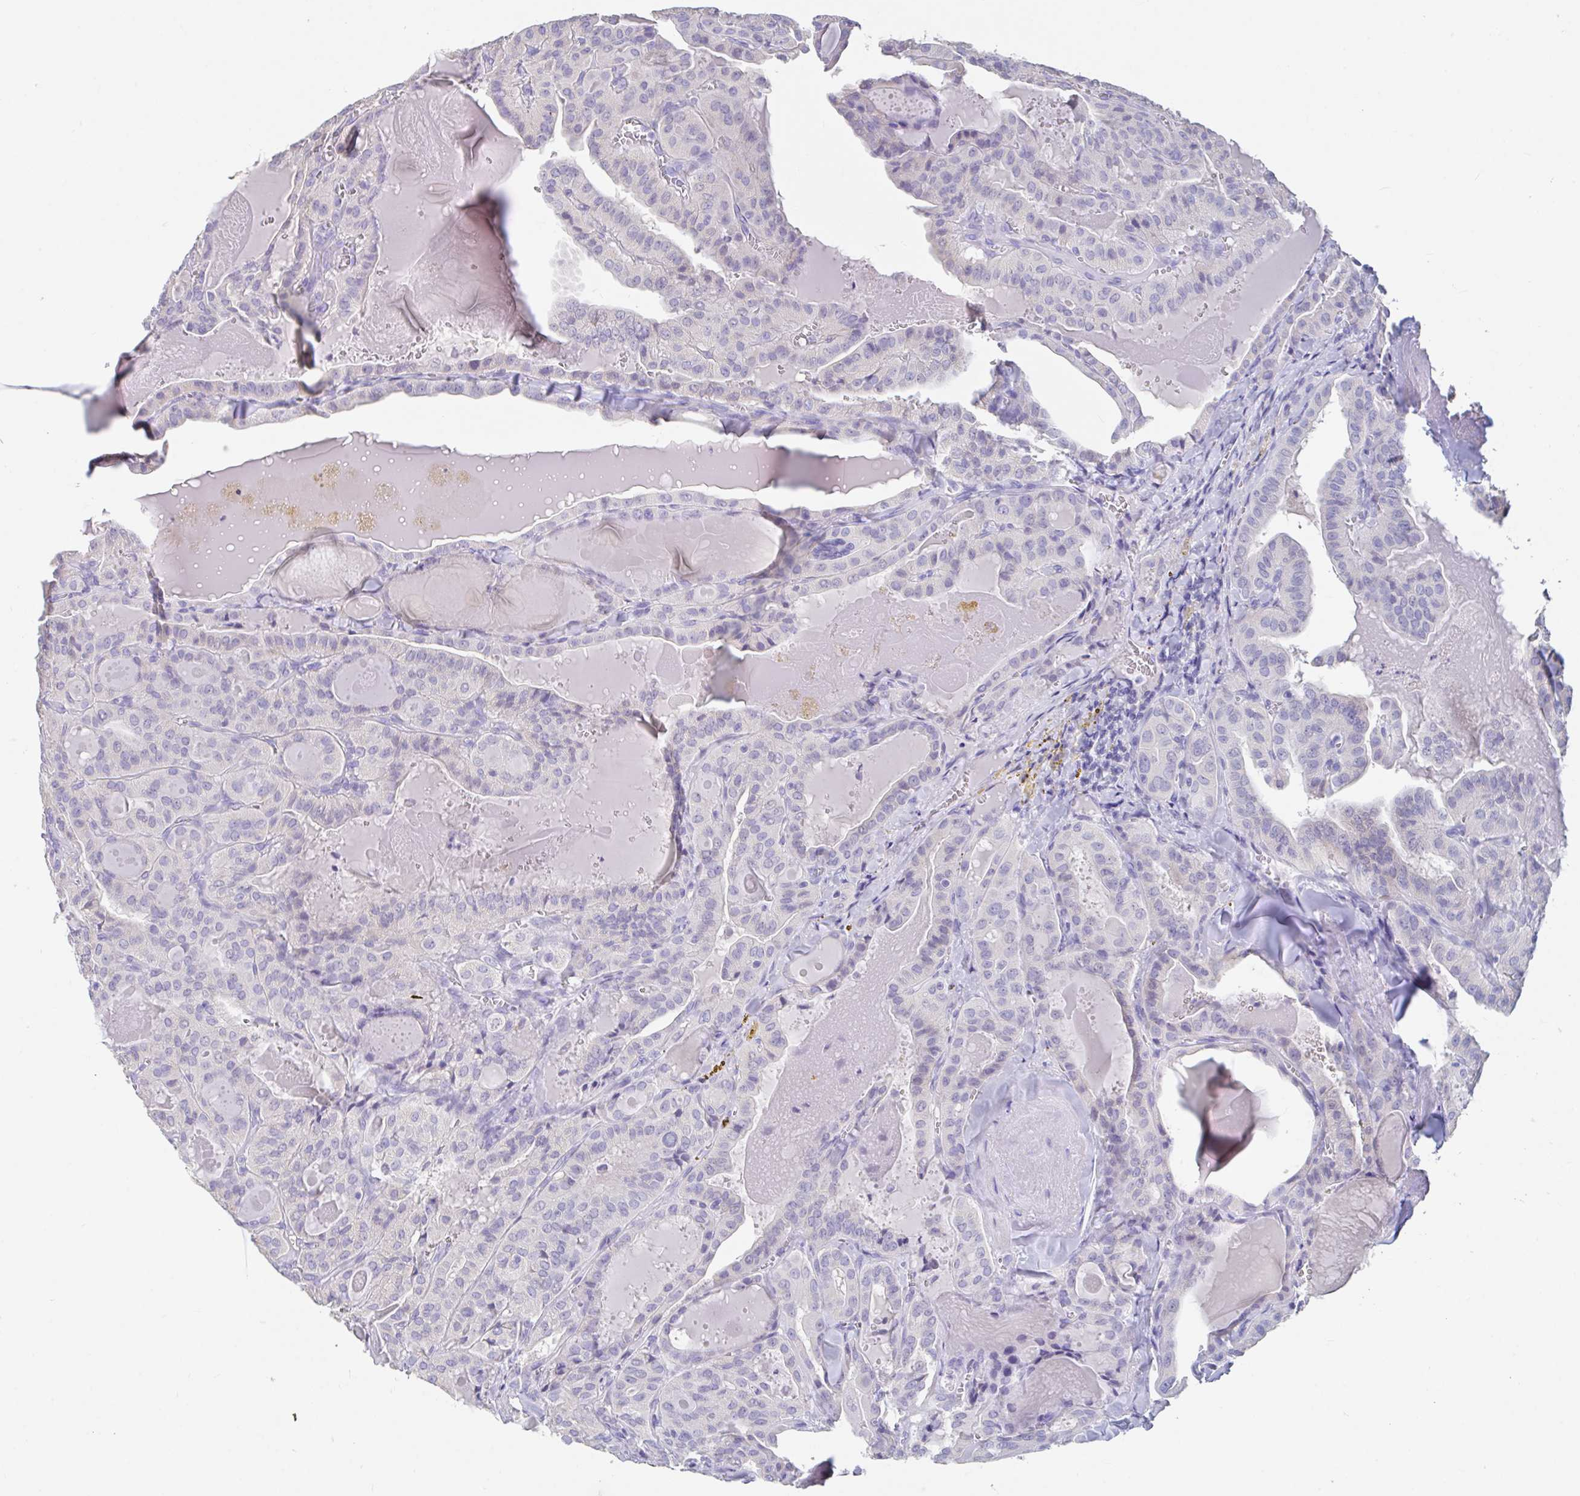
{"staining": {"intensity": "negative", "quantity": "none", "location": "none"}, "tissue": "thyroid cancer", "cell_type": "Tumor cells", "image_type": "cancer", "snomed": [{"axis": "morphology", "description": "Papillary adenocarcinoma, NOS"}, {"axis": "topography", "description": "Thyroid gland"}], "caption": "Human thyroid papillary adenocarcinoma stained for a protein using IHC displays no staining in tumor cells.", "gene": "SLC44A4", "patient": {"sex": "male", "age": 52}}